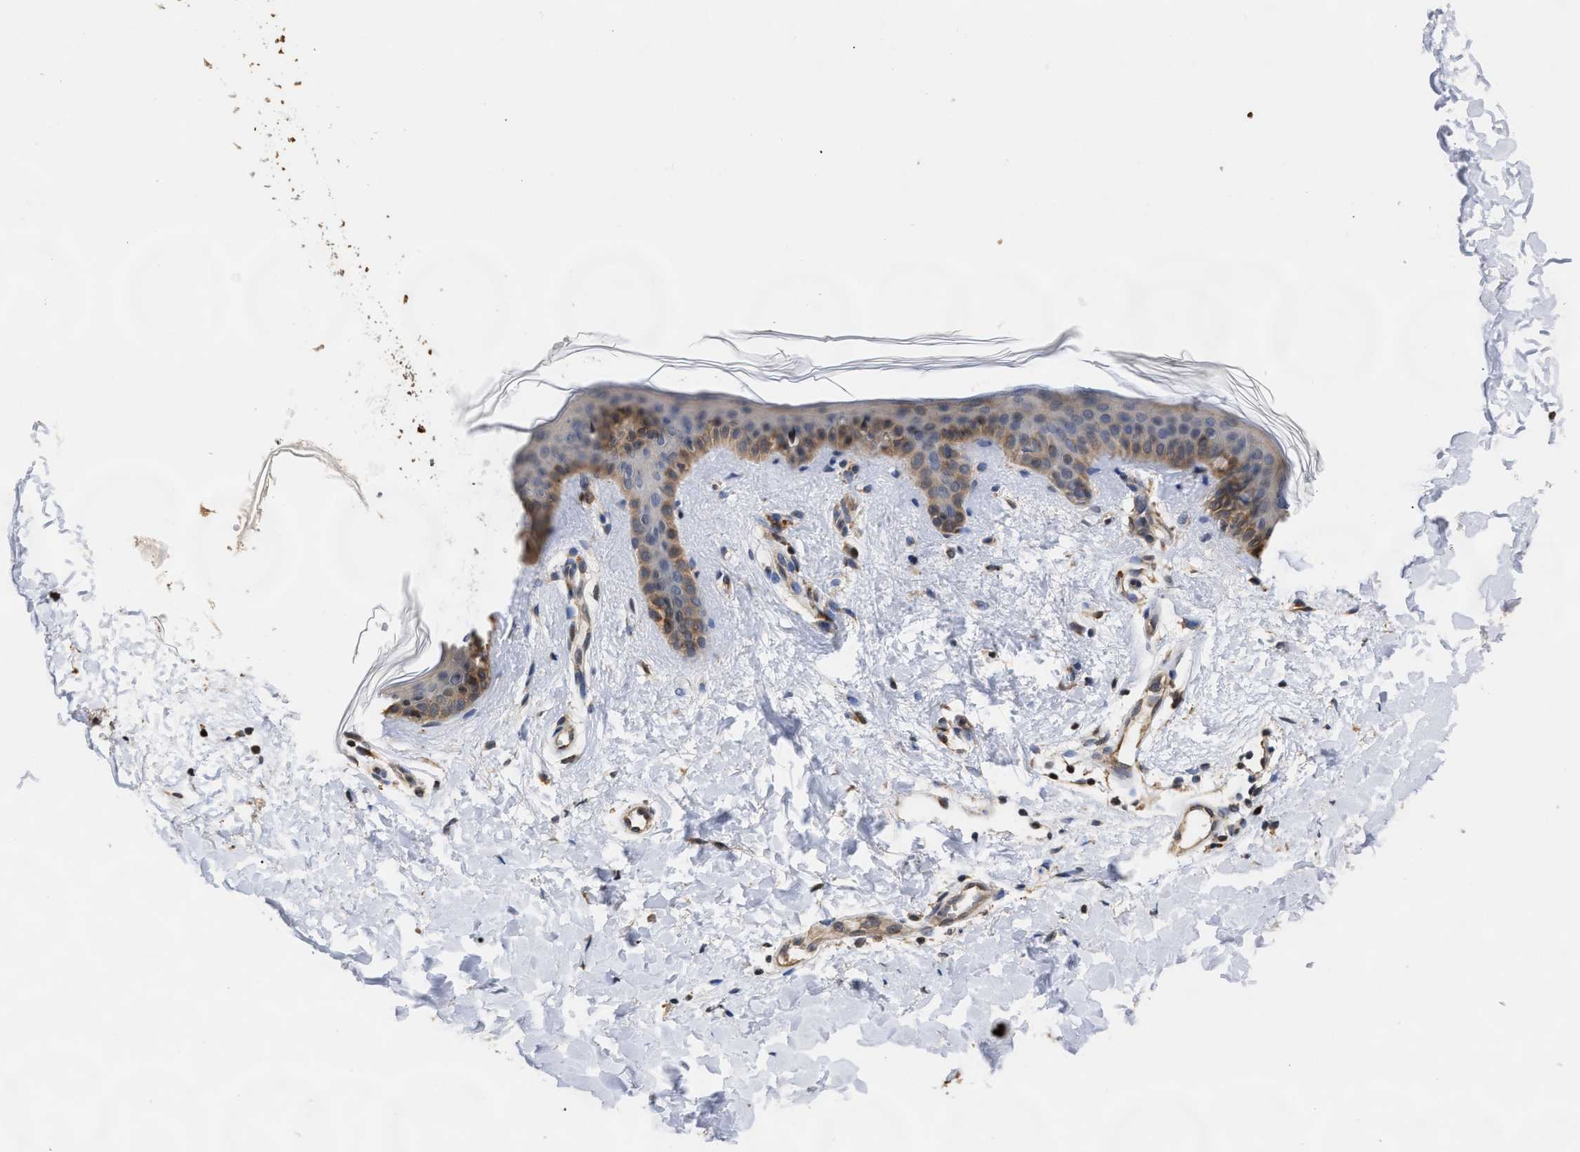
{"staining": {"intensity": "weak", "quantity": "25%-75%", "location": "cytoplasmic/membranous"}, "tissue": "skin", "cell_type": "Fibroblasts", "image_type": "normal", "snomed": [{"axis": "morphology", "description": "Normal tissue, NOS"}, {"axis": "topography", "description": "Skin"}], "caption": "A low amount of weak cytoplasmic/membranous positivity is identified in about 25%-75% of fibroblasts in unremarkable skin.", "gene": "GOSR1", "patient": {"sex": "female", "age": 17}}